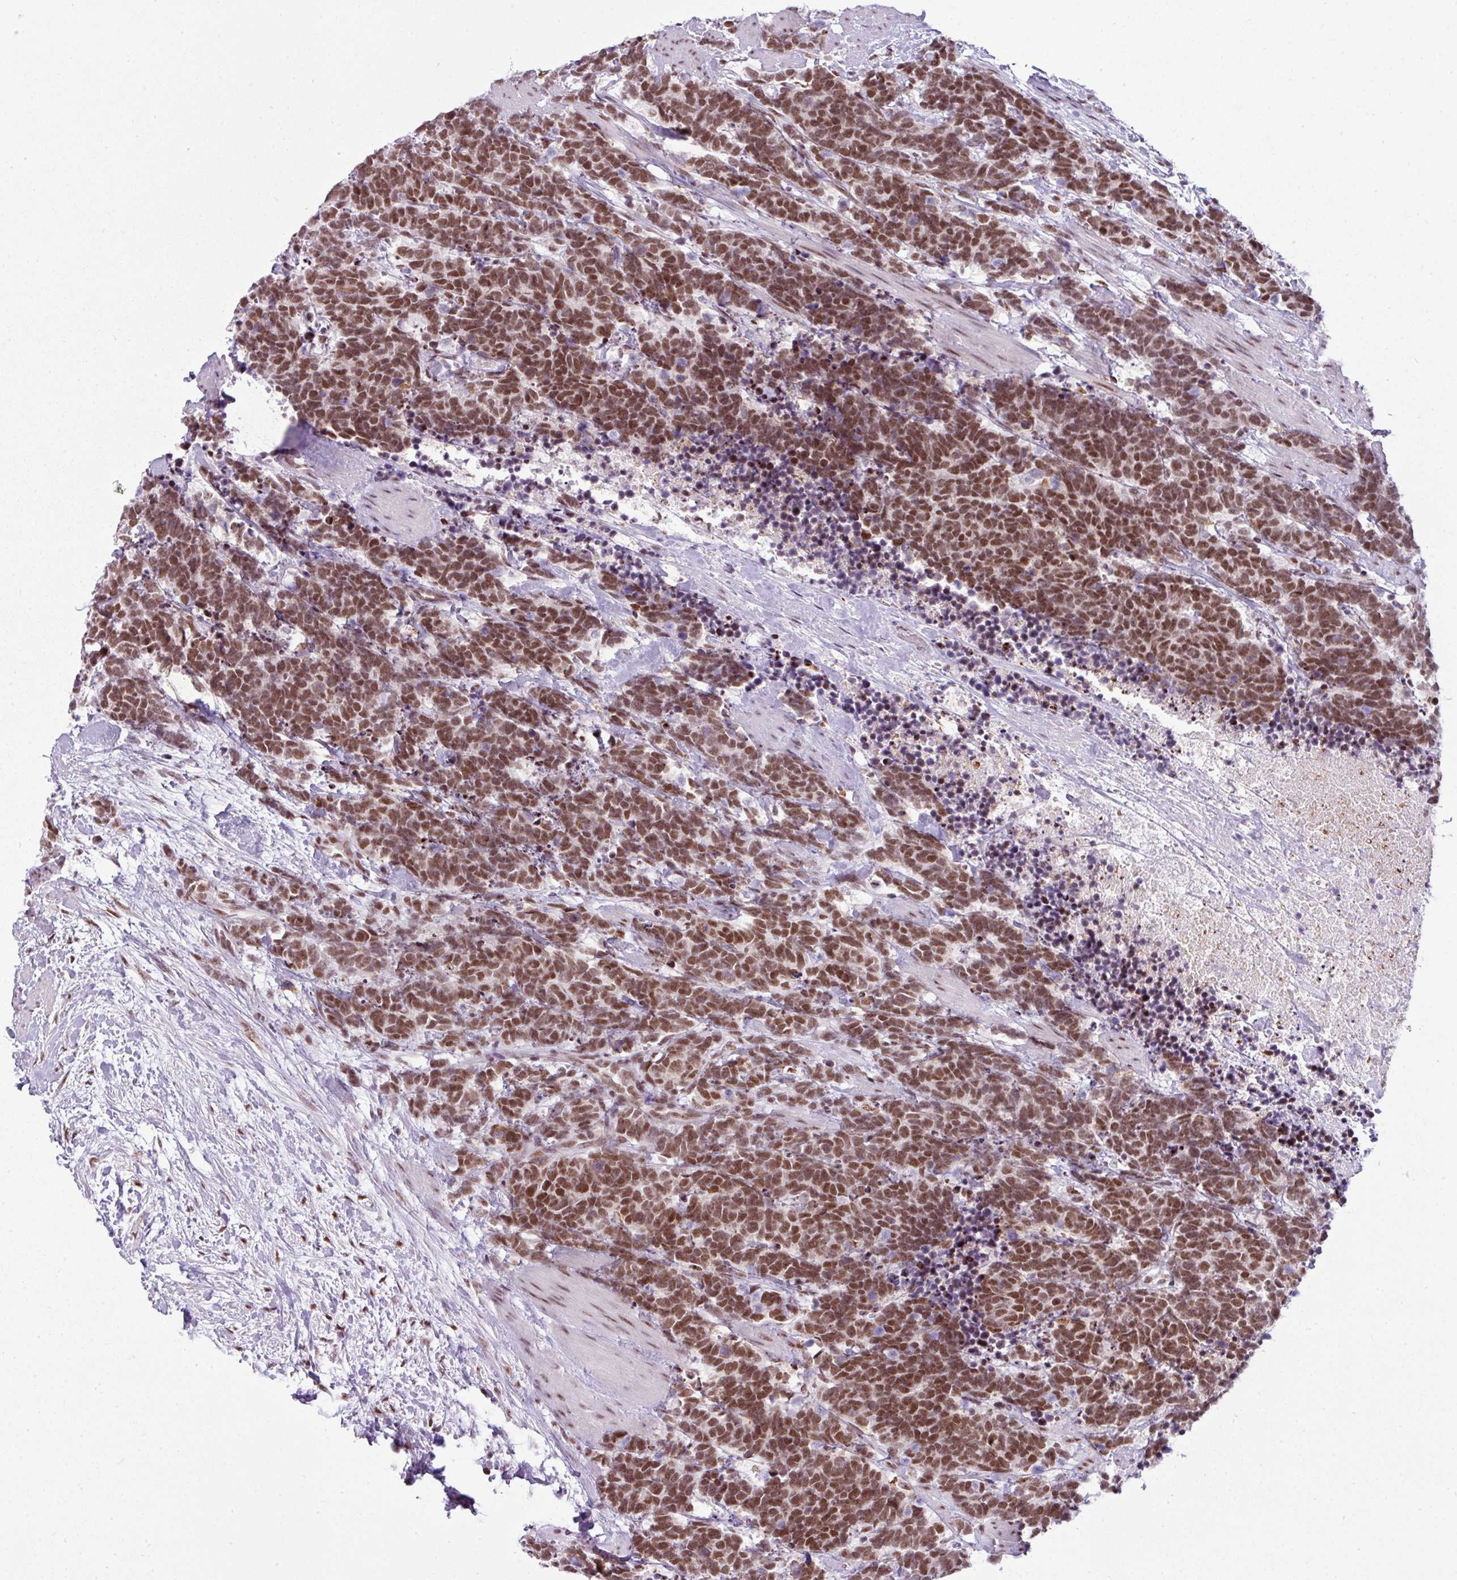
{"staining": {"intensity": "moderate", "quantity": ">75%", "location": "nuclear"}, "tissue": "carcinoid", "cell_type": "Tumor cells", "image_type": "cancer", "snomed": [{"axis": "morphology", "description": "Carcinoma, NOS"}, {"axis": "morphology", "description": "Carcinoid, malignant, NOS"}, {"axis": "topography", "description": "Prostate"}], "caption": "Immunohistochemistry staining of carcinoid, which displays medium levels of moderate nuclear positivity in approximately >75% of tumor cells indicating moderate nuclear protein expression. The staining was performed using DAB (3,3'-diaminobenzidine) (brown) for protein detection and nuclei were counterstained in hematoxylin (blue).", "gene": "ARL6IP4", "patient": {"sex": "male", "age": 57}}